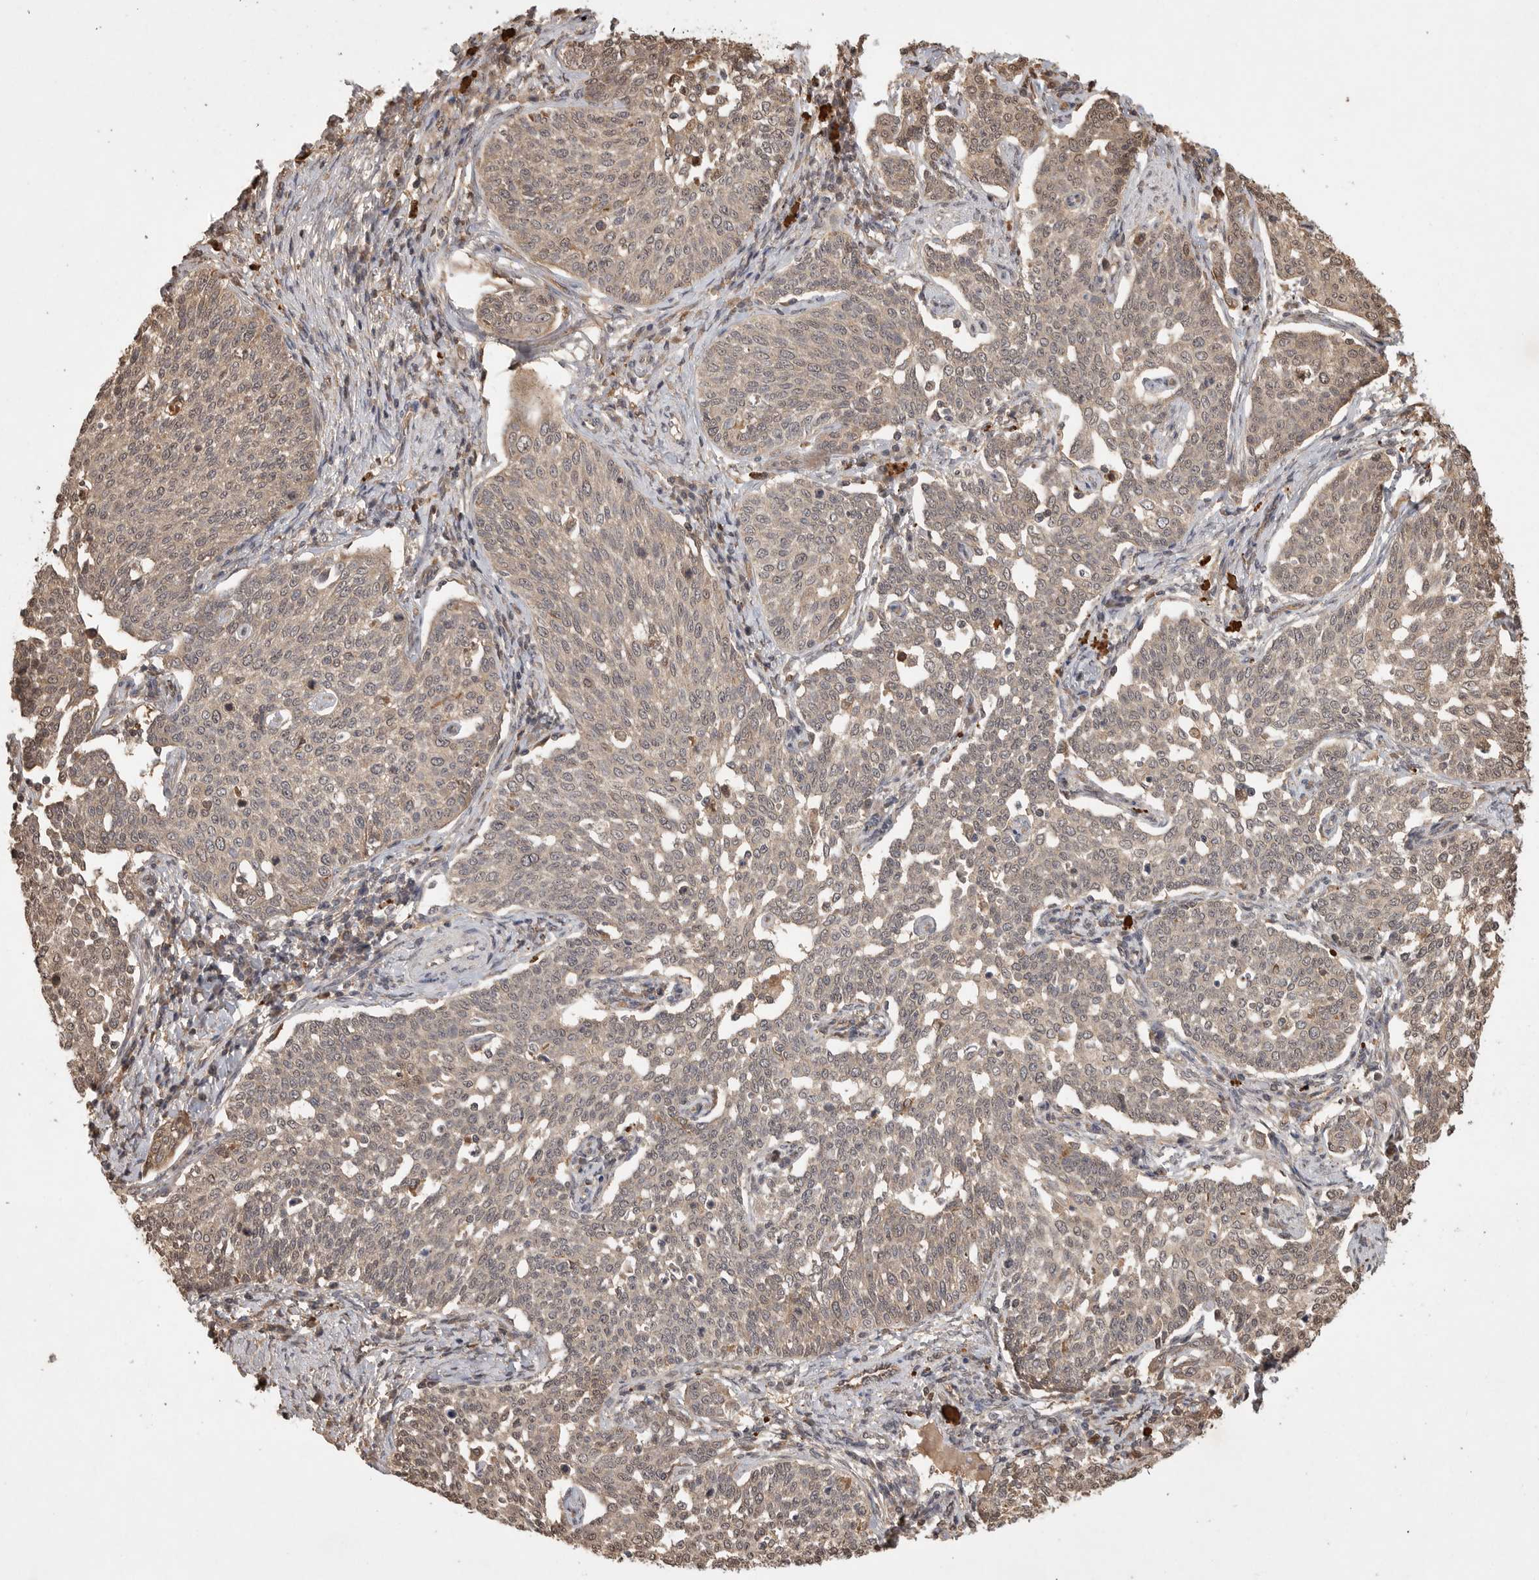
{"staining": {"intensity": "weak", "quantity": "25%-75%", "location": "cytoplasmic/membranous"}, "tissue": "cervical cancer", "cell_type": "Tumor cells", "image_type": "cancer", "snomed": [{"axis": "morphology", "description": "Squamous cell carcinoma, NOS"}, {"axis": "topography", "description": "Cervix"}], "caption": "Squamous cell carcinoma (cervical) stained with a brown dye demonstrates weak cytoplasmic/membranous positive staining in about 25%-75% of tumor cells.", "gene": "PRMT3", "patient": {"sex": "female", "age": 34}}